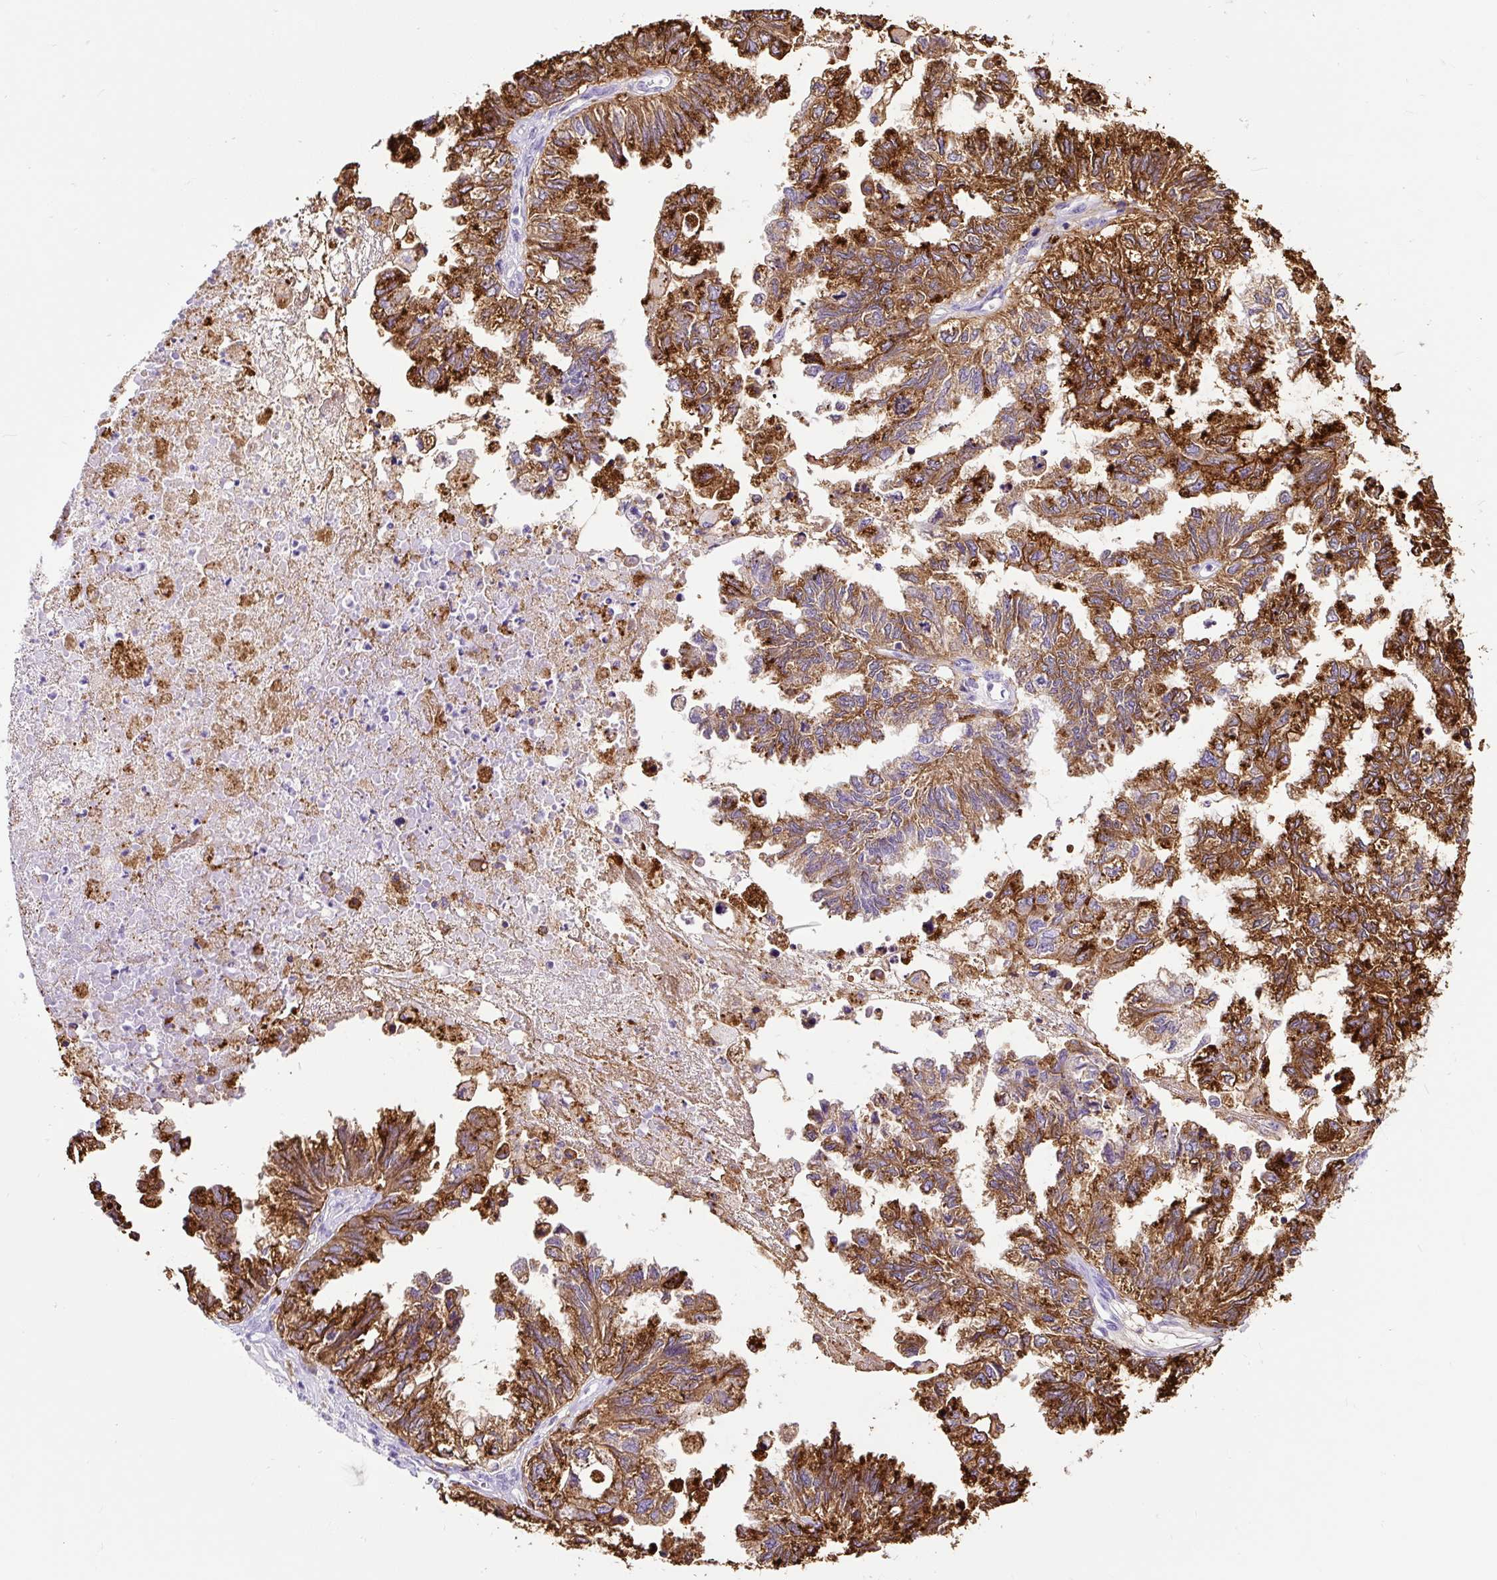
{"staining": {"intensity": "strong", "quantity": ">75%", "location": "cytoplasmic/membranous"}, "tissue": "ovarian cancer", "cell_type": "Tumor cells", "image_type": "cancer", "snomed": [{"axis": "morphology", "description": "Cystadenocarcinoma, mucinous, NOS"}, {"axis": "topography", "description": "Ovary"}], "caption": "Human ovarian cancer stained with a protein marker reveals strong staining in tumor cells.", "gene": "HLA-DRA", "patient": {"sex": "female", "age": 72}}